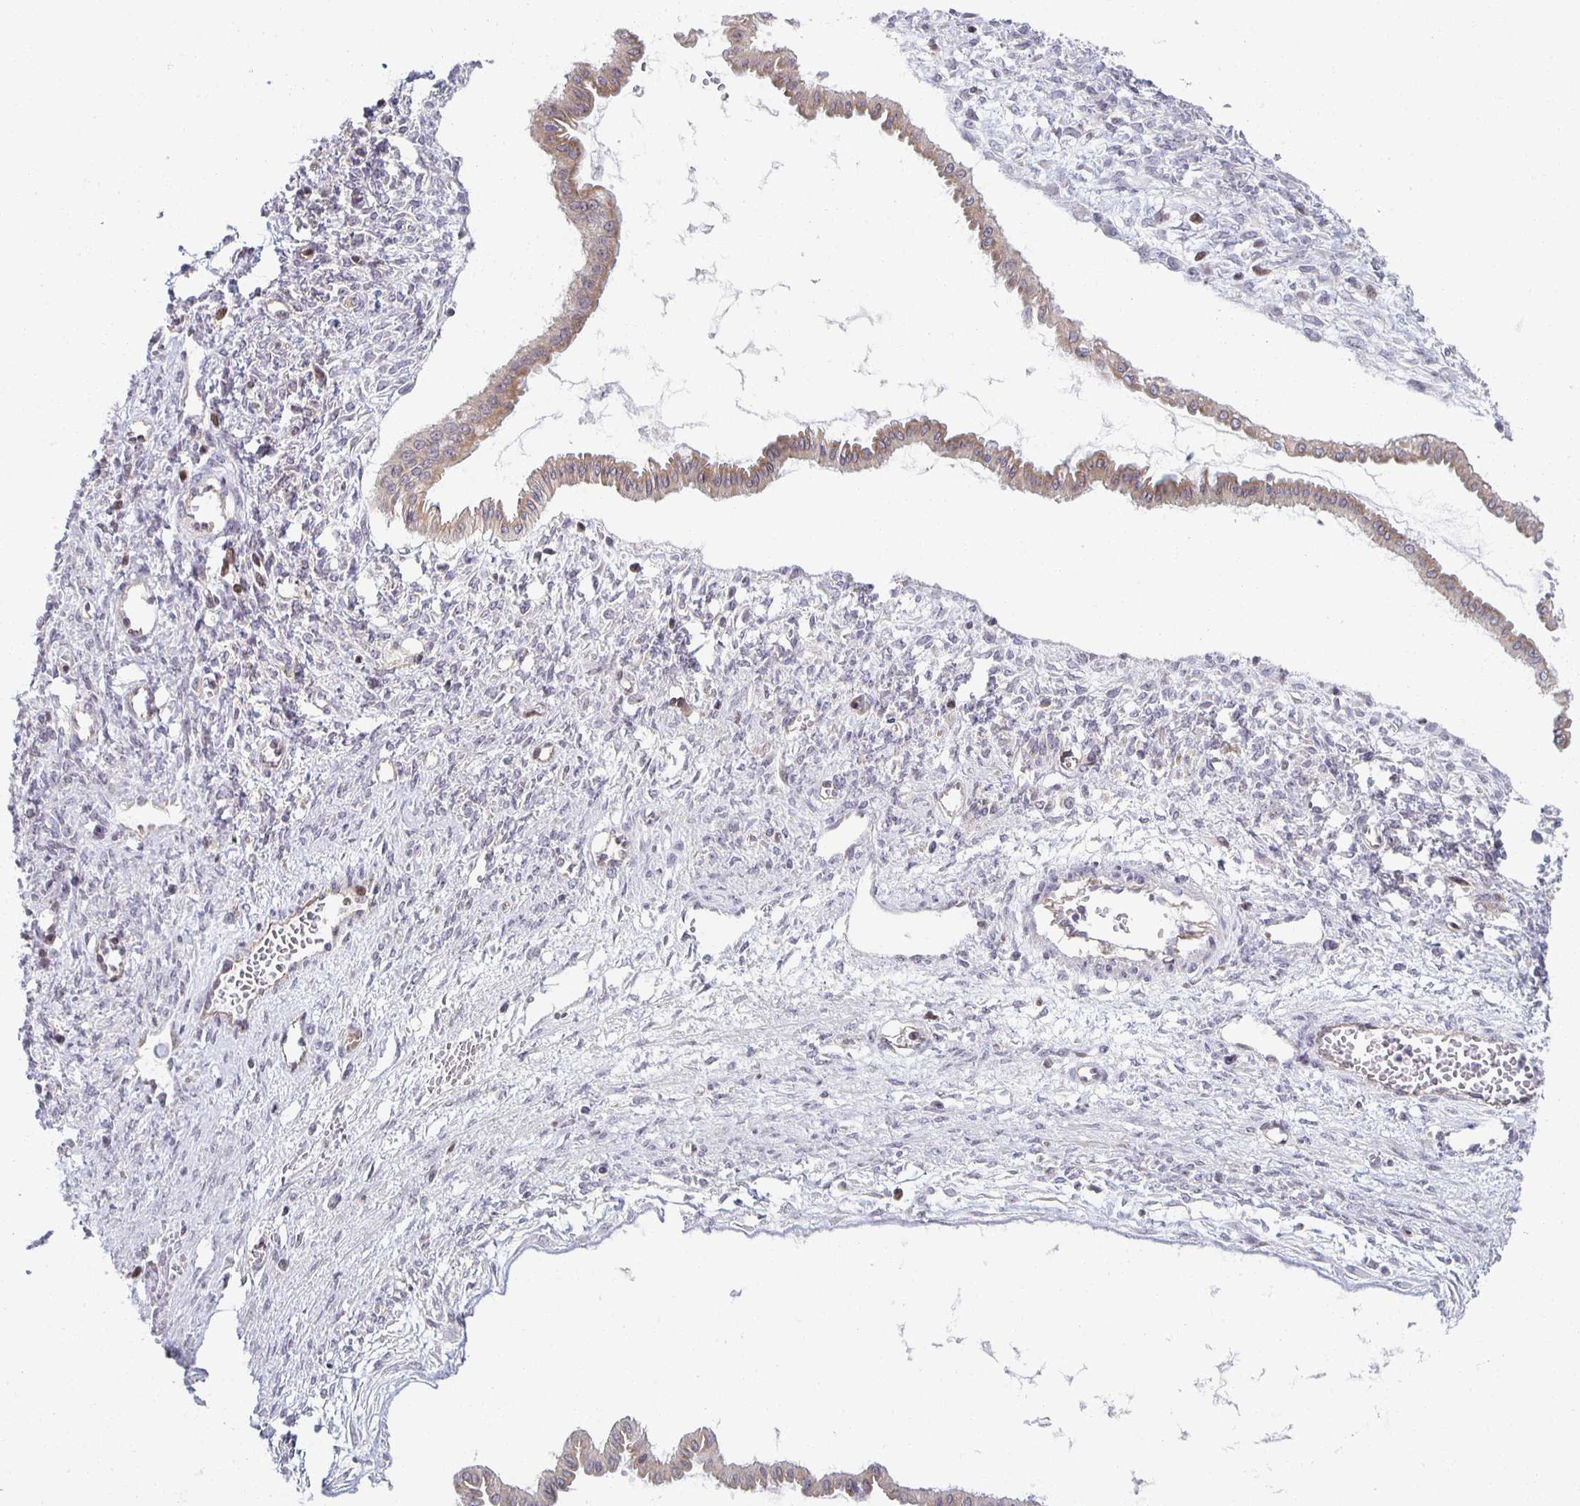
{"staining": {"intensity": "weak", "quantity": ">75%", "location": "cytoplasmic/membranous"}, "tissue": "ovarian cancer", "cell_type": "Tumor cells", "image_type": "cancer", "snomed": [{"axis": "morphology", "description": "Cystadenocarcinoma, mucinous, NOS"}, {"axis": "topography", "description": "Ovary"}], "caption": "The micrograph displays staining of ovarian cancer (mucinous cystadenocarcinoma), revealing weak cytoplasmic/membranous protein expression (brown color) within tumor cells.", "gene": "HCFC1R1", "patient": {"sex": "female", "age": 73}}